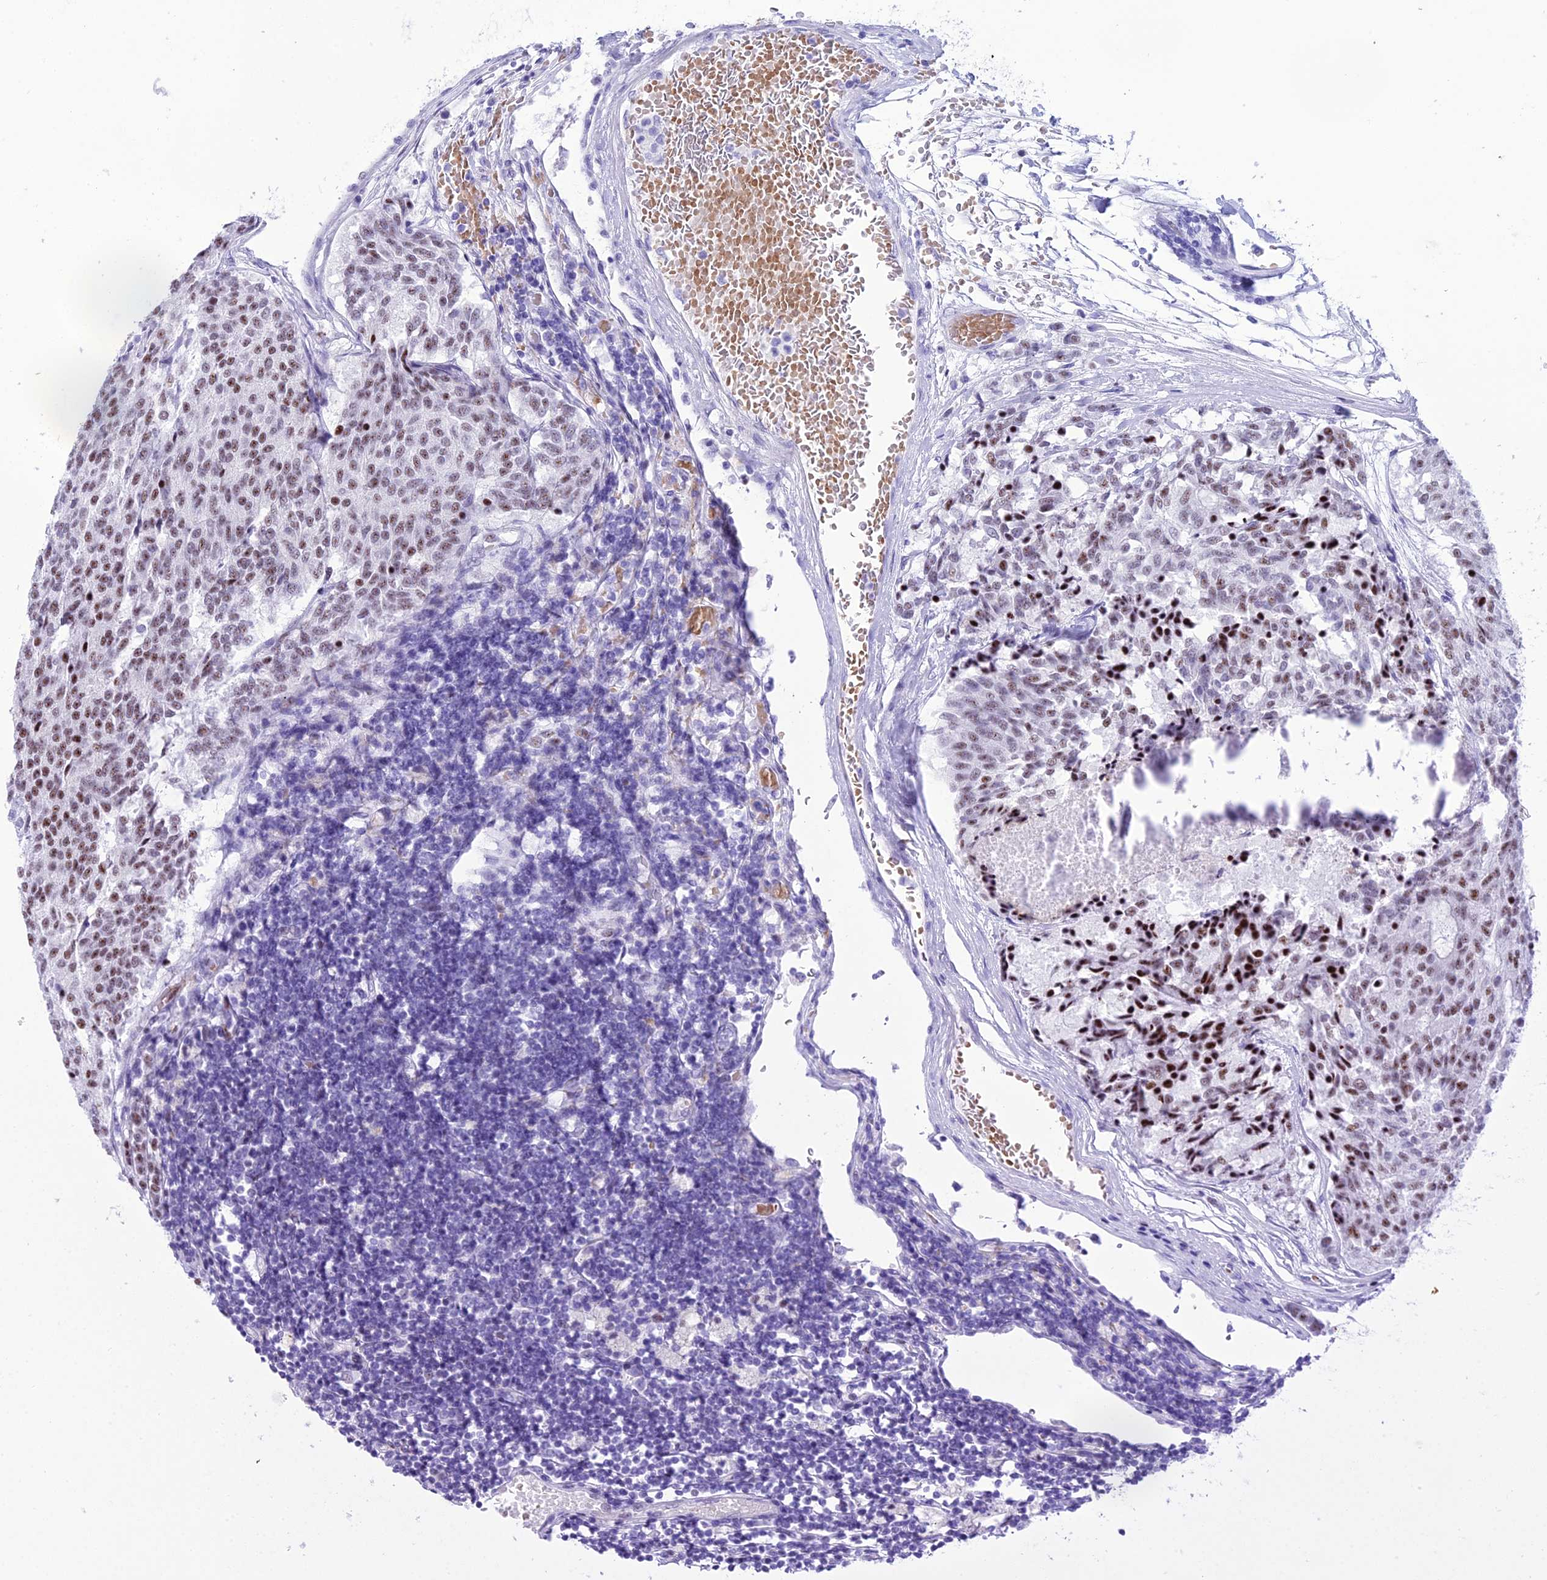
{"staining": {"intensity": "moderate", "quantity": ">75%", "location": "nuclear"}, "tissue": "carcinoid", "cell_type": "Tumor cells", "image_type": "cancer", "snomed": [{"axis": "morphology", "description": "Carcinoid, malignant, NOS"}, {"axis": "topography", "description": "Pancreas"}], "caption": "Brown immunohistochemical staining in carcinoid (malignant) demonstrates moderate nuclear staining in approximately >75% of tumor cells.", "gene": "RNPS1", "patient": {"sex": "female", "age": 54}}